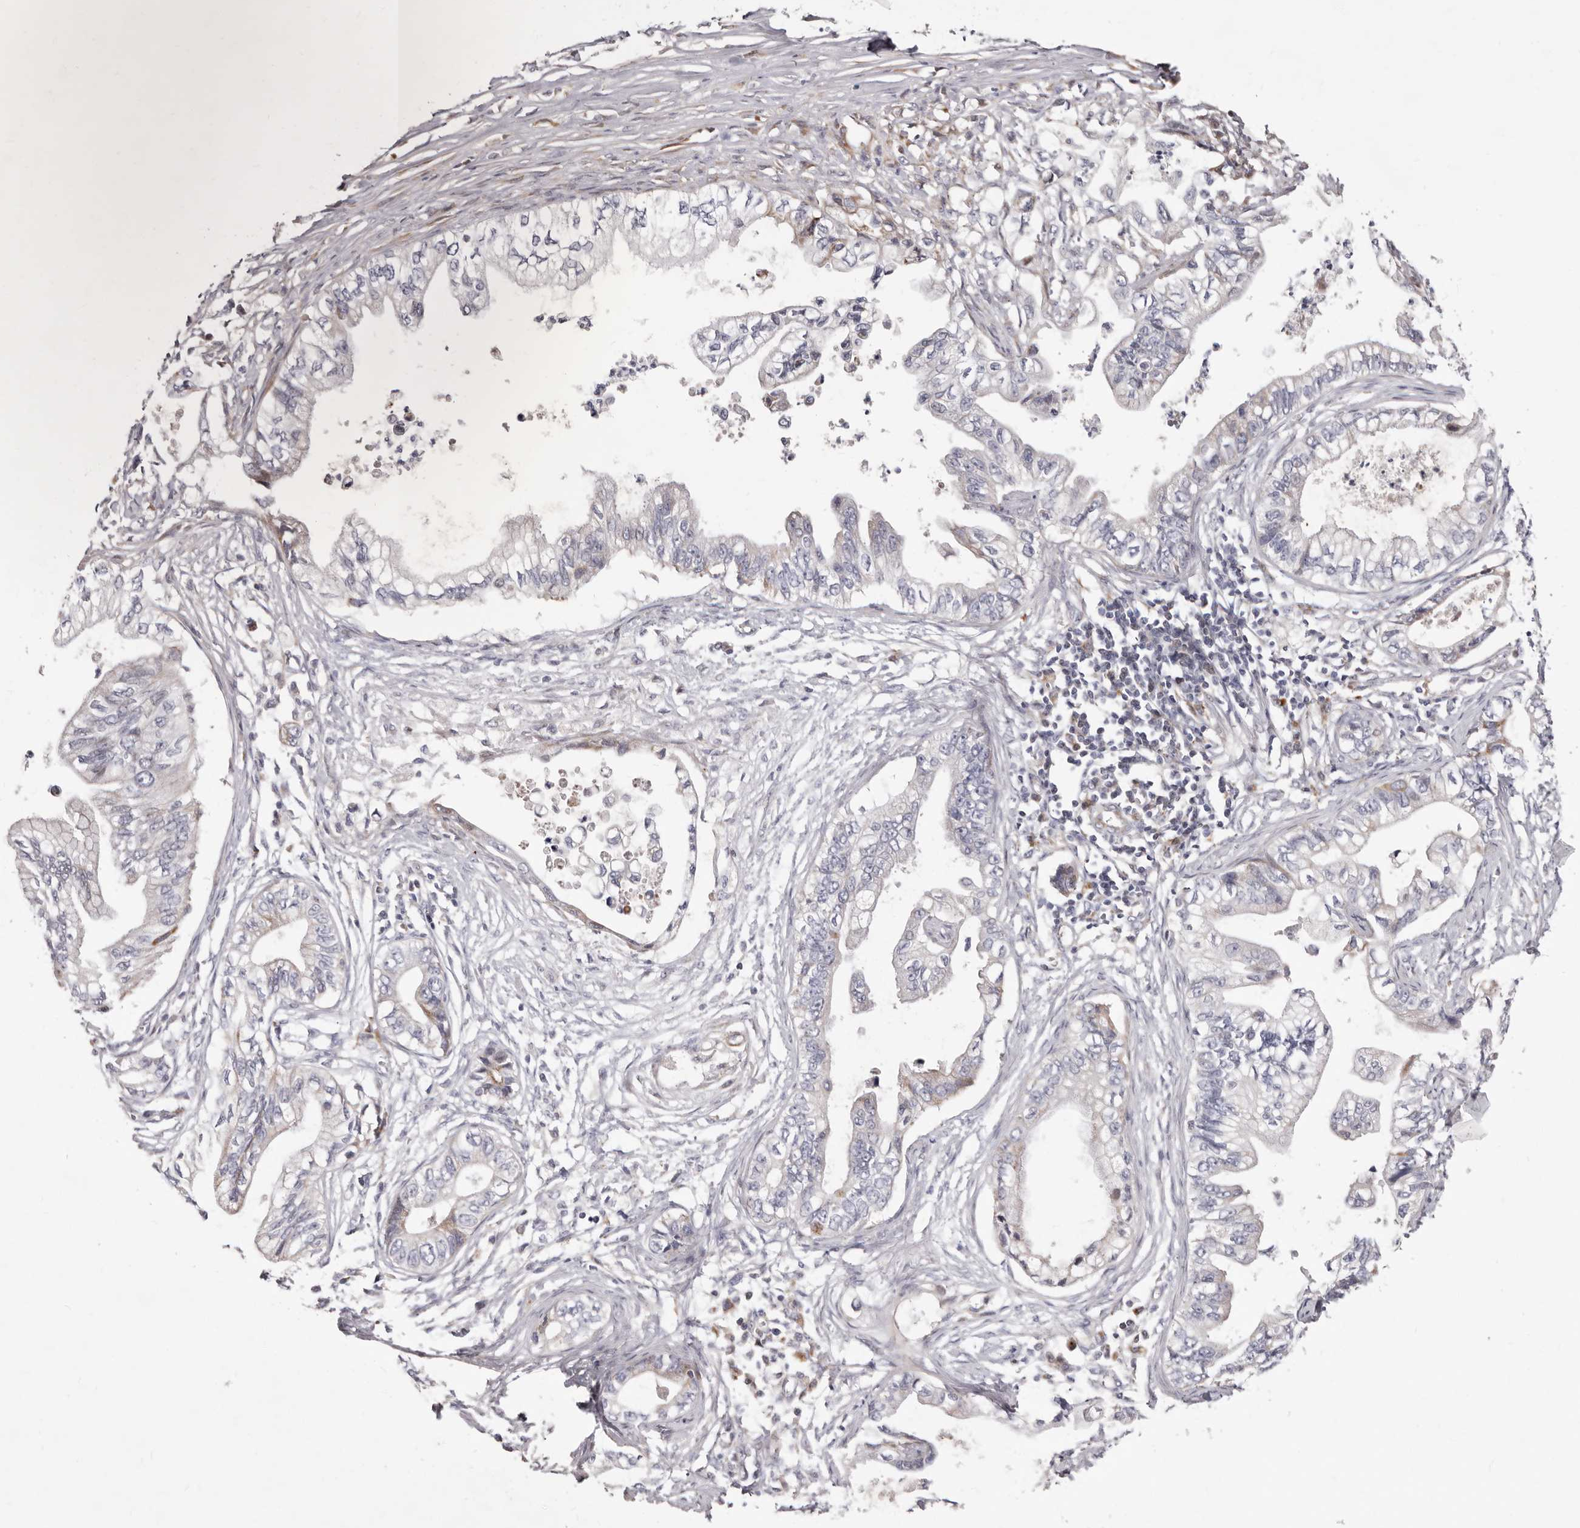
{"staining": {"intensity": "negative", "quantity": "none", "location": "none"}, "tissue": "pancreatic cancer", "cell_type": "Tumor cells", "image_type": "cancer", "snomed": [{"axis": "morphology", "description": "Adenocarcinoma, NOS"}, {"axis": "topography", "description": "Pancreas"}], "caption": "High power microscopy micrograph of an immunohistochemistry (IHC) photomicrograph of pancreatic cancer, revealing no significant positivity in tumor cells.", "gene": "NUBPL", "patient": {"sex": "male", "age": 56}}